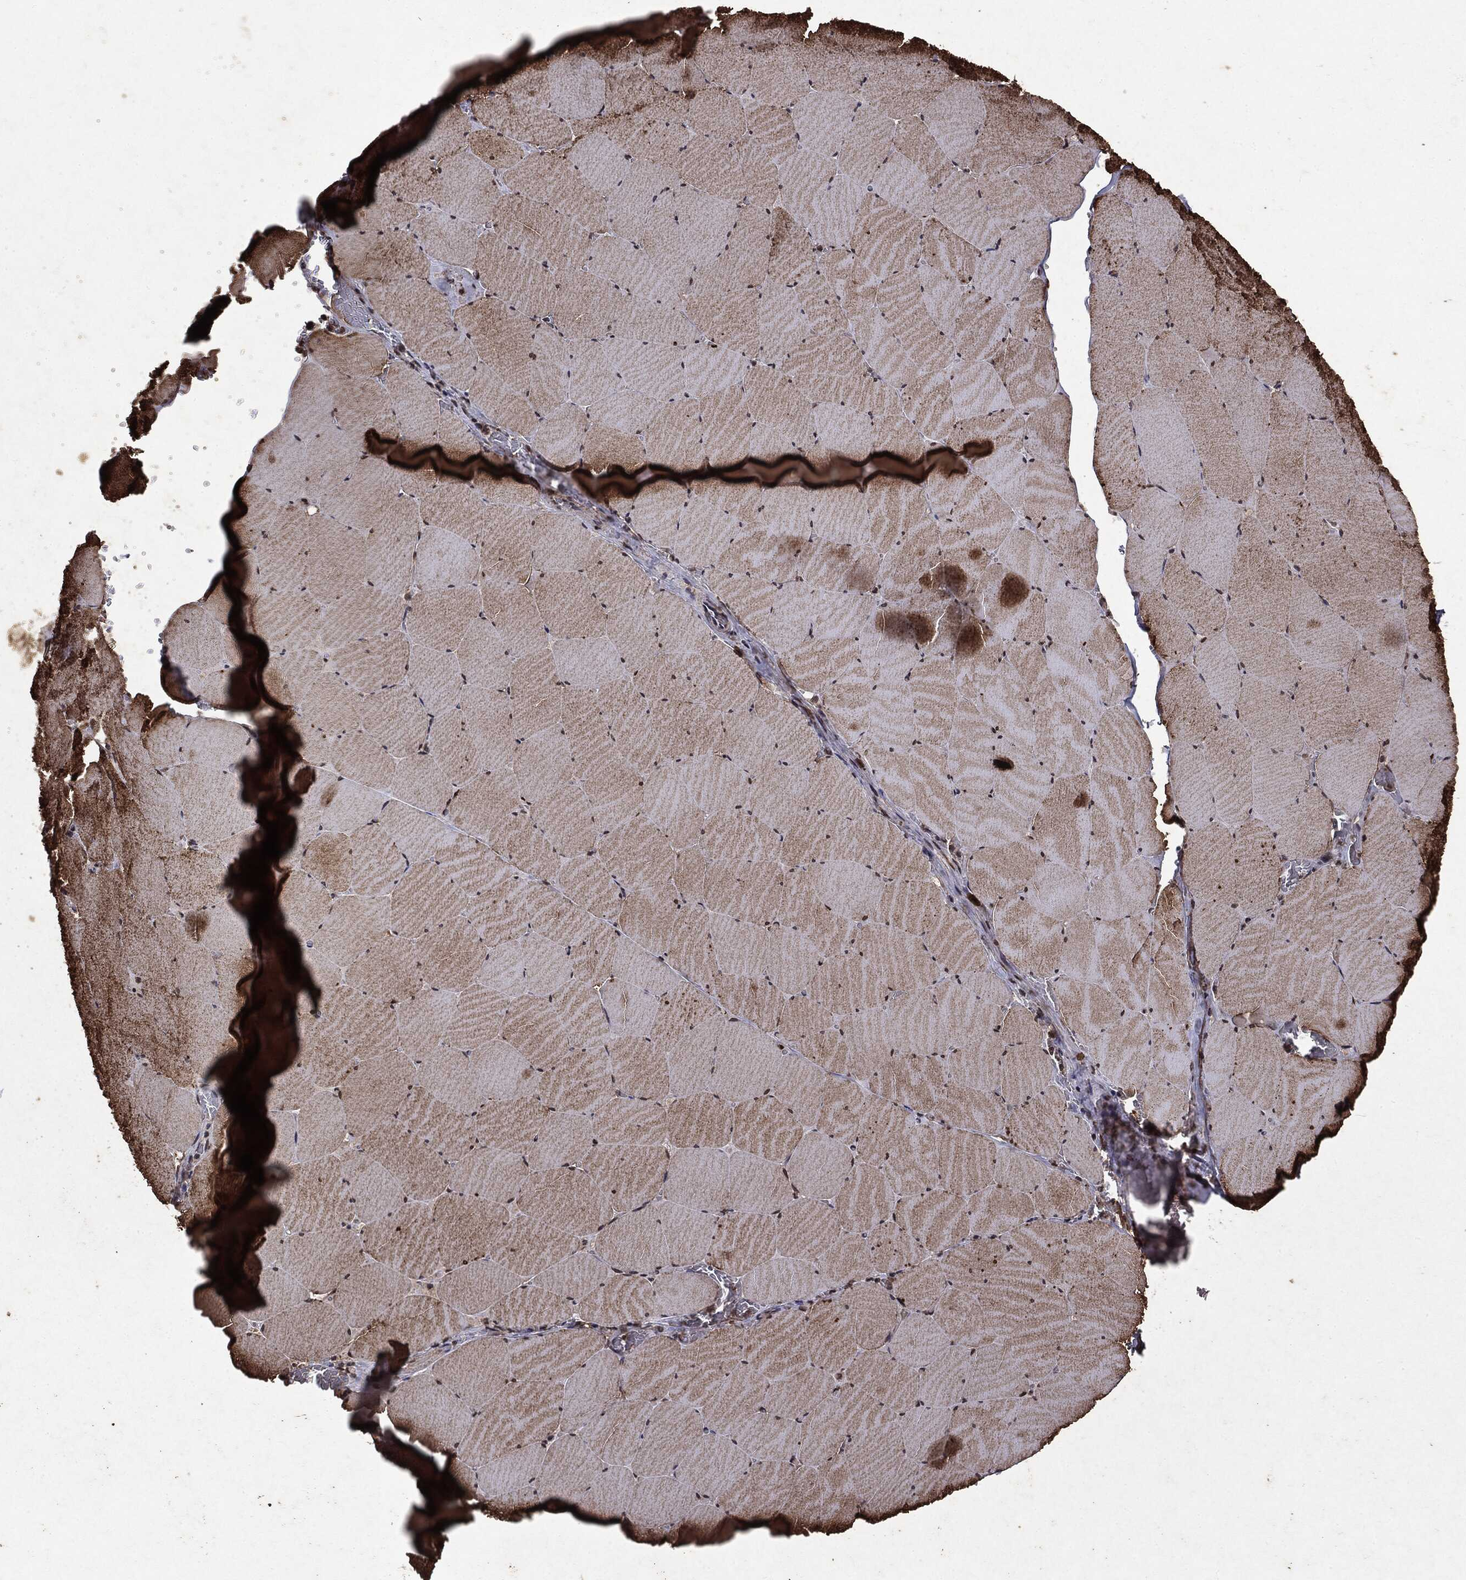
{"staining": {"intensity": "moderate", "quantity": "25%-75%", "location": "cytoplasmic/membranous"}, "tissue": "skeletal muscle", "cell_type": "Myocytes", "image_type": "normal", "snomed": [{"axis": "morphology", "description": "Normal tissue, NOS"}, {"axis": "morphology", "description": "Malignant melanoma, Metastatic site"}, {"axis": "topography", "description": "Skeletal muscle"}], "caption": "A medium amount of moderate cytoplasmic/membranous positivity is seen in approximately 25%-75% of myocytes in unremarkable skeletal muscle.", "gene": "PEBP1", "patient": {"sex": "male", "age": 50}}